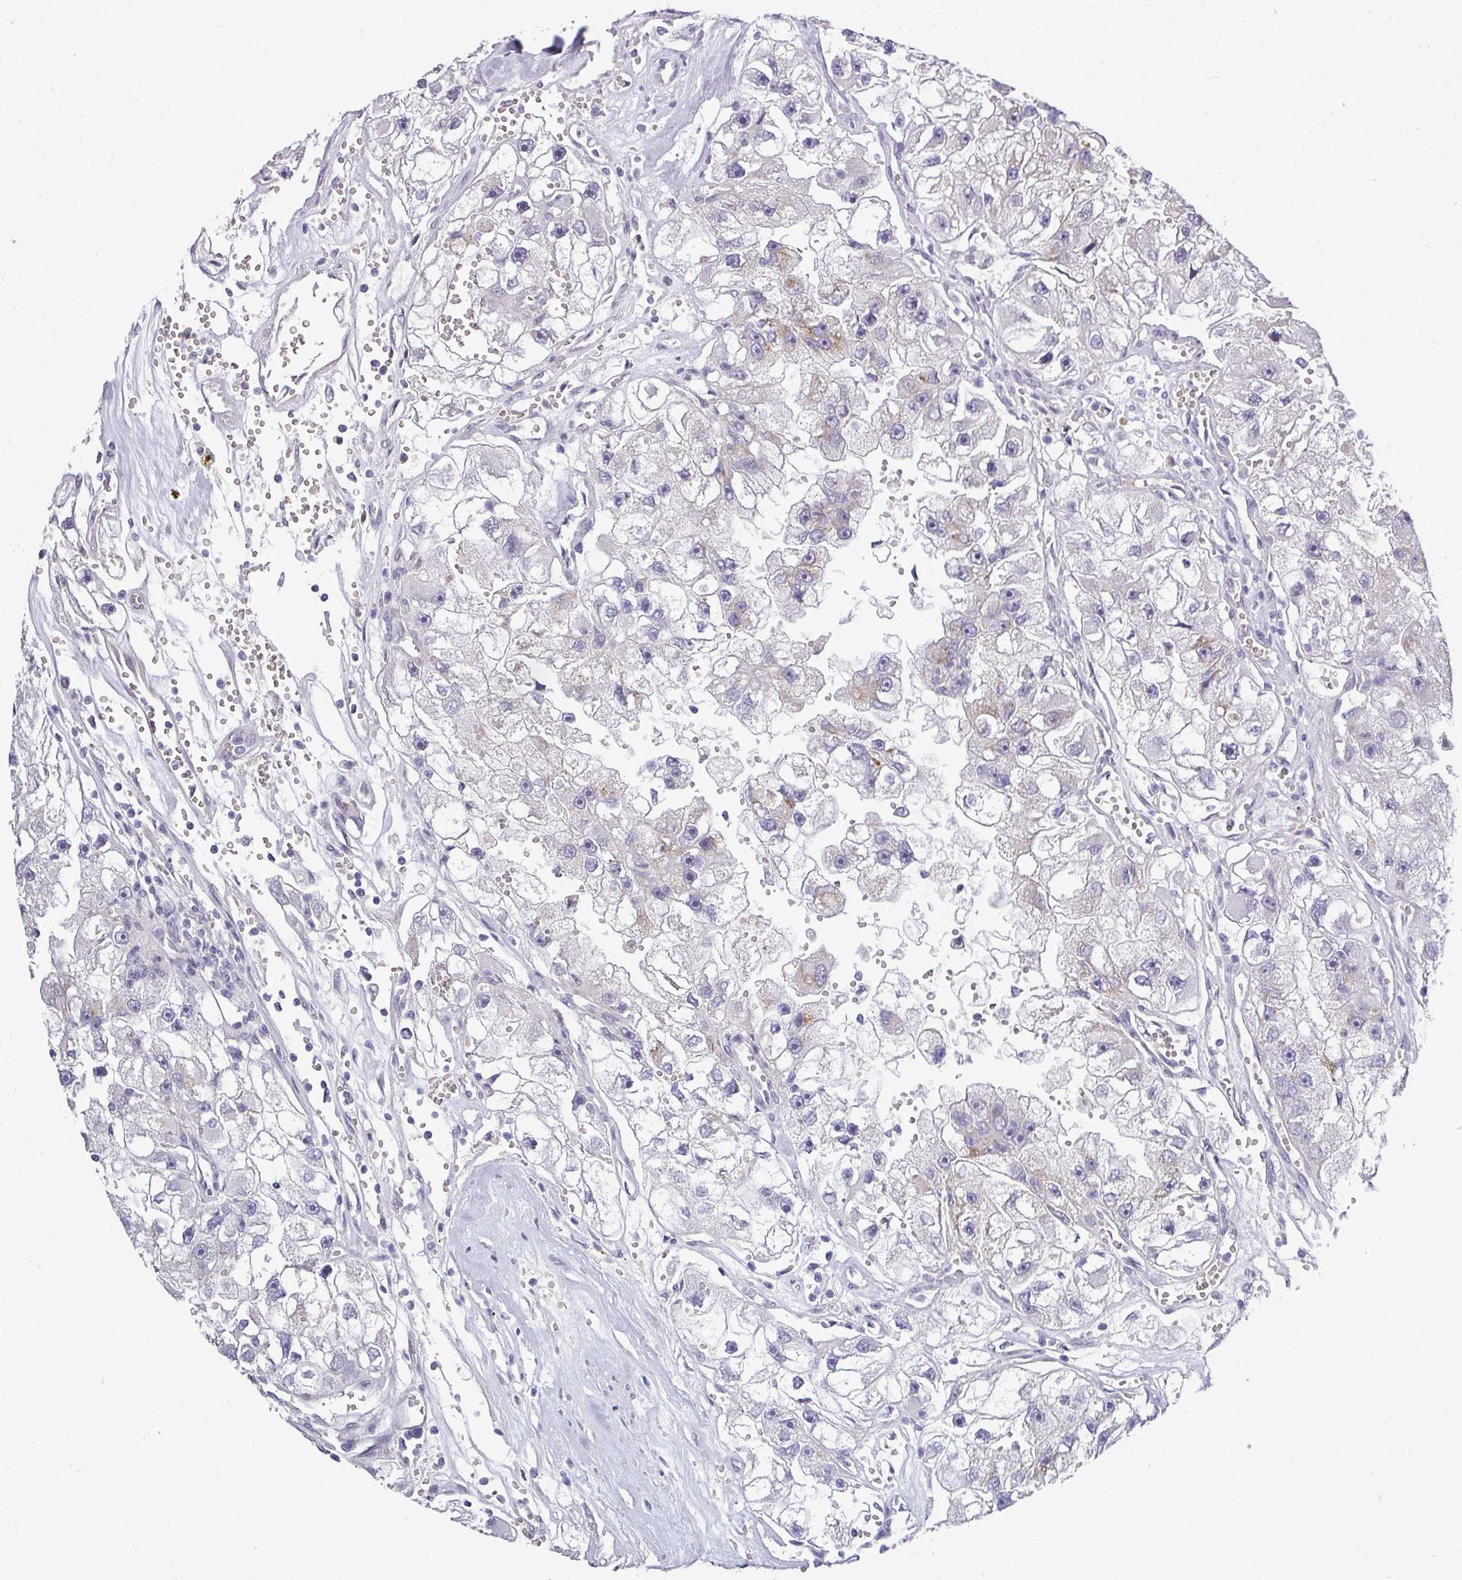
{"staining": {"intensity": "weak", "quantity": "<25%", "location": "cytoplasmic/membranous"}, "tissue": "renal cancer", "cell_type": "Tumor cells", "image_type": "cancer", "snomed": [{"axis": "morphology", "description": "Adenocarcinoma, NOS"}, {"axis": "topography", "description": "Kidney"}], "caption": "Tumor cells show no significant protein staining in renal cancer (adenocarcinoma).", "gene": "STAT5A", "patient": {"sex": "male", "age": 63}}